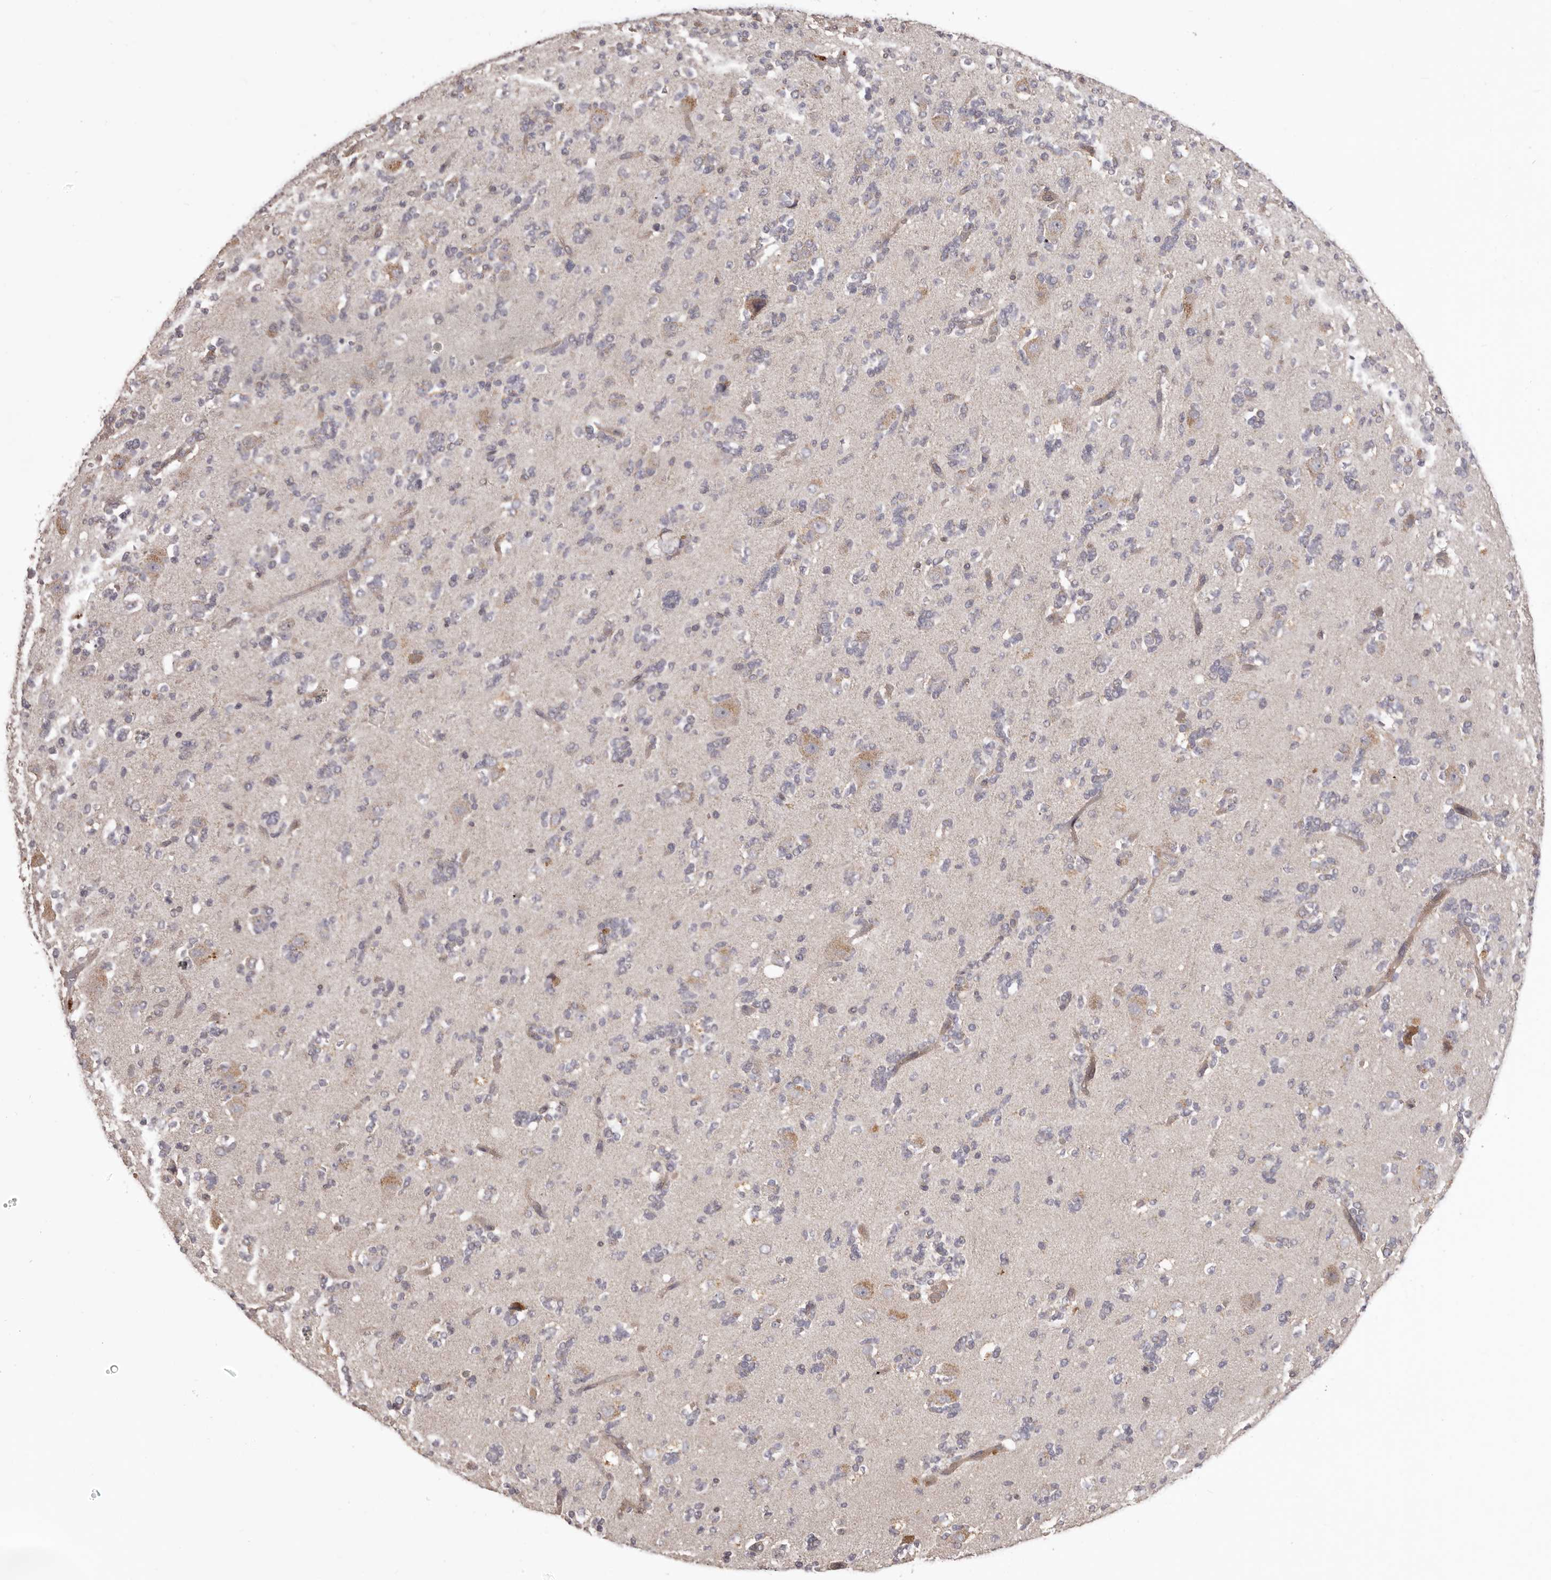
{"staining": {"intensity": "negative", "quantity": "none", "location": "none"}, "tissue": "glioma", "cell_type": "Tumor cells", "image_type": "cancer", "snomed": [{"axis": "morphology", "description": "Glioma, malignant, High grade"}, {"axis": "topography", "description": "Brain"}], "caption": "Micrograph shows no protein staining in tumor cells of glioma tissue.", "gene": "HRH1", "patient": {"sex": "female", "age": 62}}